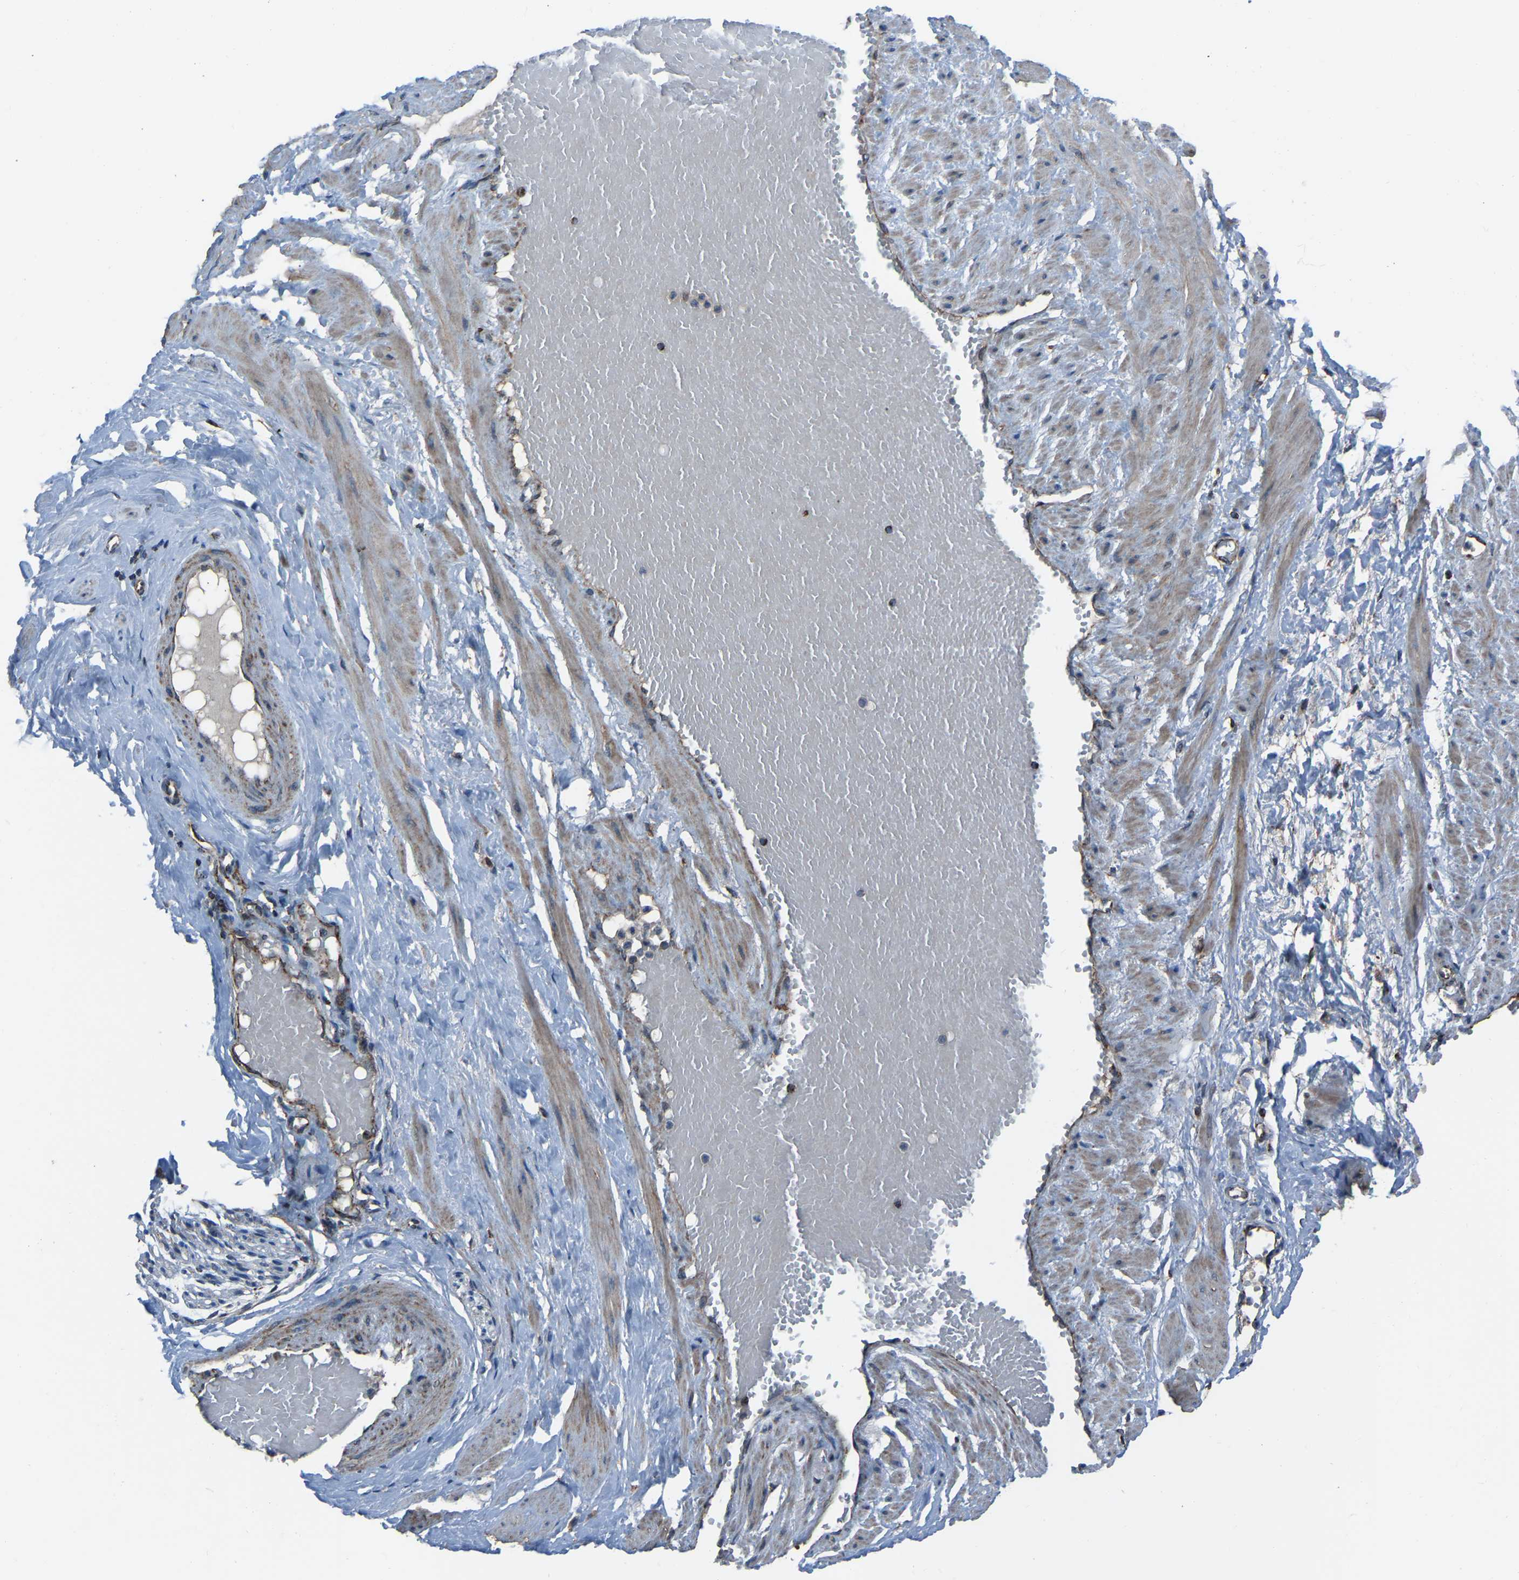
{"staining": {"intensity": "moderate", "quantity": ">75%", "location": "cytoplasmic/membranous"}, "tissue": "adipose tissue", "cell_type": "Adipocytes", "image_type": "normal", "snomed": [{"axis": "morphology", "description": "Normal tissue, NOS"}, {"axis": "topography", "description": "Soft tissue"}, {"axis": "topography", "description": "Vascular tissue"}], "caption": "Immunohistochemical staining of normal human adipose tissue displays >75% levels of moderate cytoplasmic/membranous protein expression in approximately >75% of adipocytes. (DAB = brown stain, brightfield microscopy at high magnification).", "gene": "AKR1A1", "patient": {"sex": "female", "age": 35}}